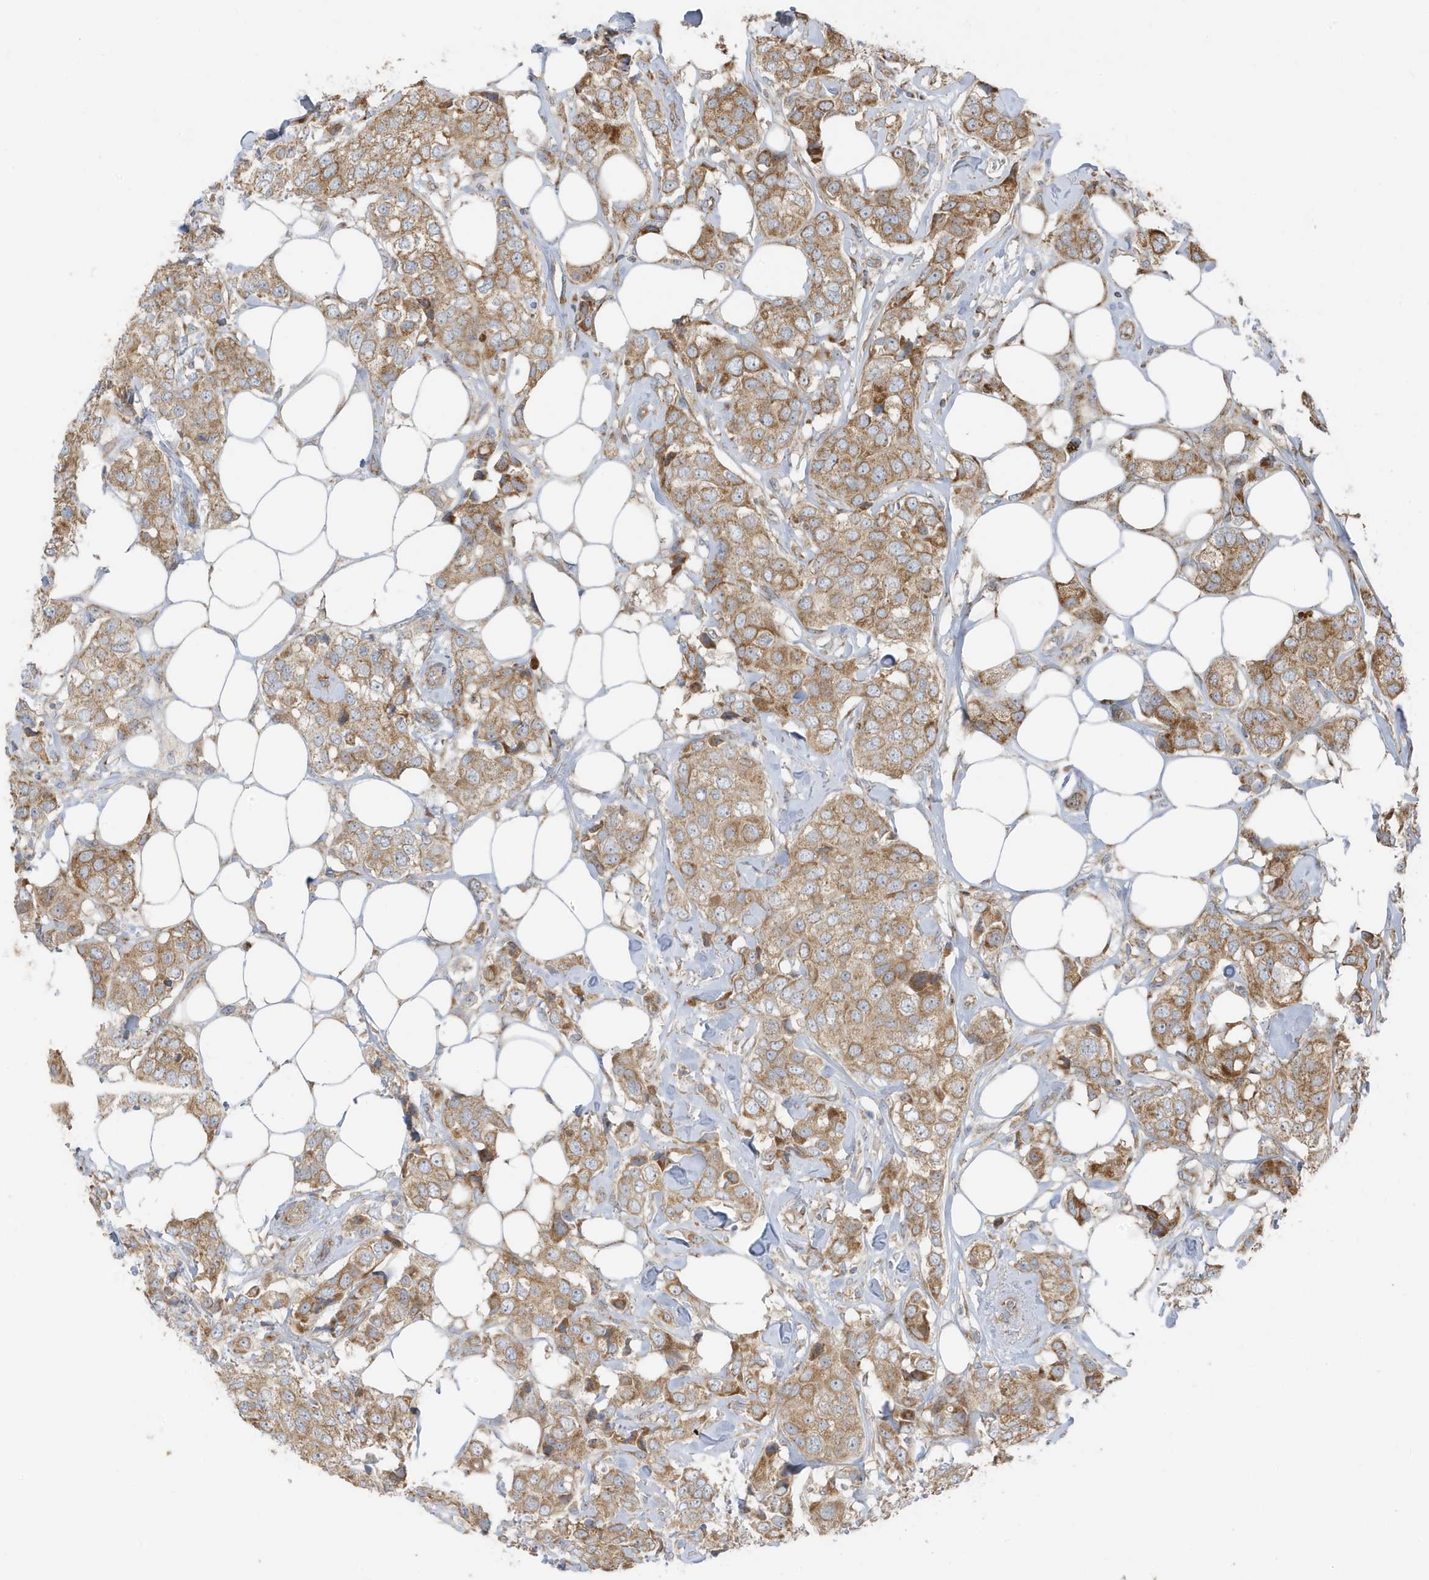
{"staining": {"intensity": "moderate", "quantity": ">75%", "location": "cytoplasmic/membranous"}, "tissue": "breast cancer", "cell_type": "Tumor cells", "image_type": "cancer", "snomed": [{"axis": "morphology", "description": "Duct carcinoma"}, {"axis": "topography", "description": "Breast"}], "caption": "This is a photomicrograph of immunohistochemistry staining of breast cancer, which shows moderate staining in the cytoplasmic/membranous of tumor cells.", "gene": "GOLGA4", "patient": {"sex": "female", "age": 80}}